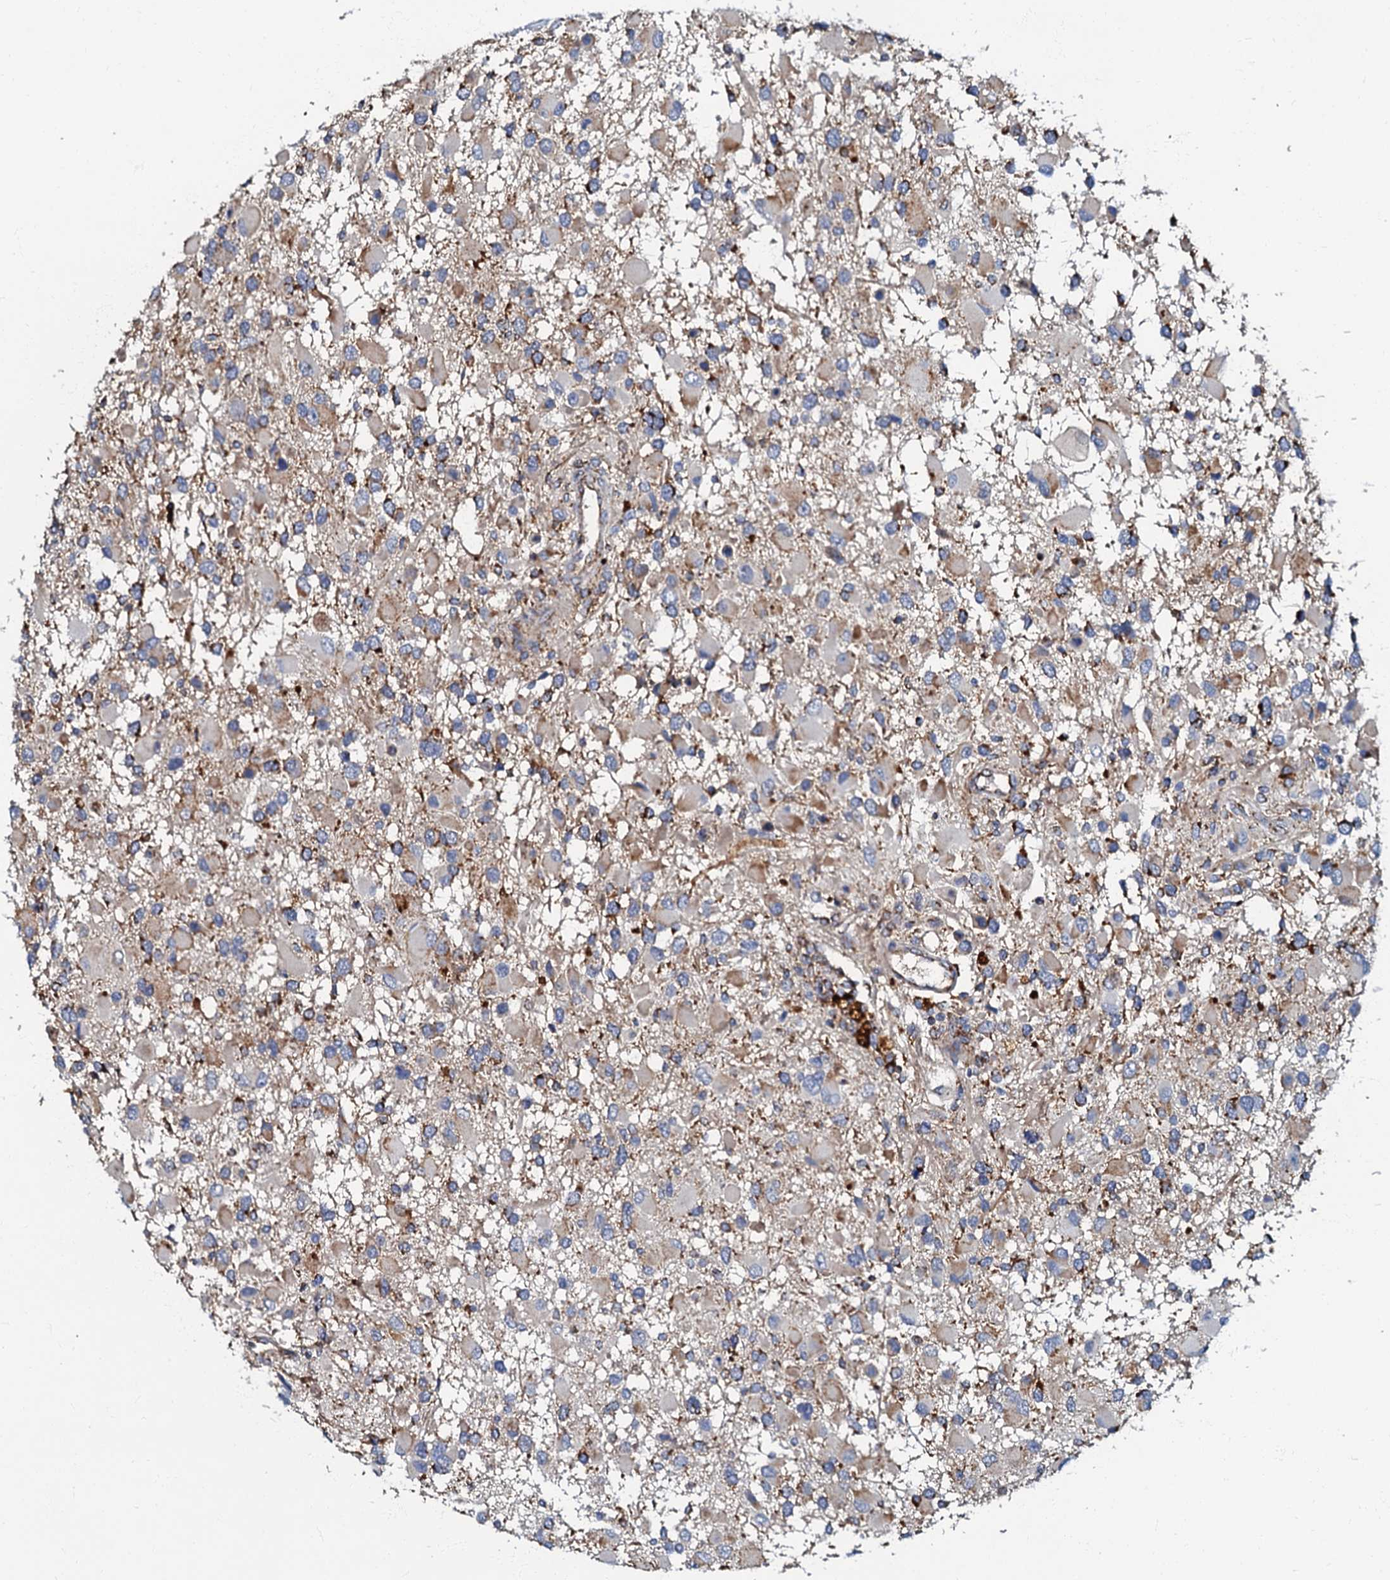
{"staining": {"intensity": "weak", "quantity": "<25%", "location": "cytoplasmic/membranous"}, "tissue": "glioma", "cell_type": "Tumor cells", "image_type": "cancer", "snomed": [{"axis": "morphology", "description": "Glioma, malignant, High grade"}, {"axis": "topography", "description": "Brain"}], "caption": "Micrograph shows no protein staining in tumor cells of glioma tissue.", "gene": "NDUFA12", "patient": {"sex": "male", "age": 53}}